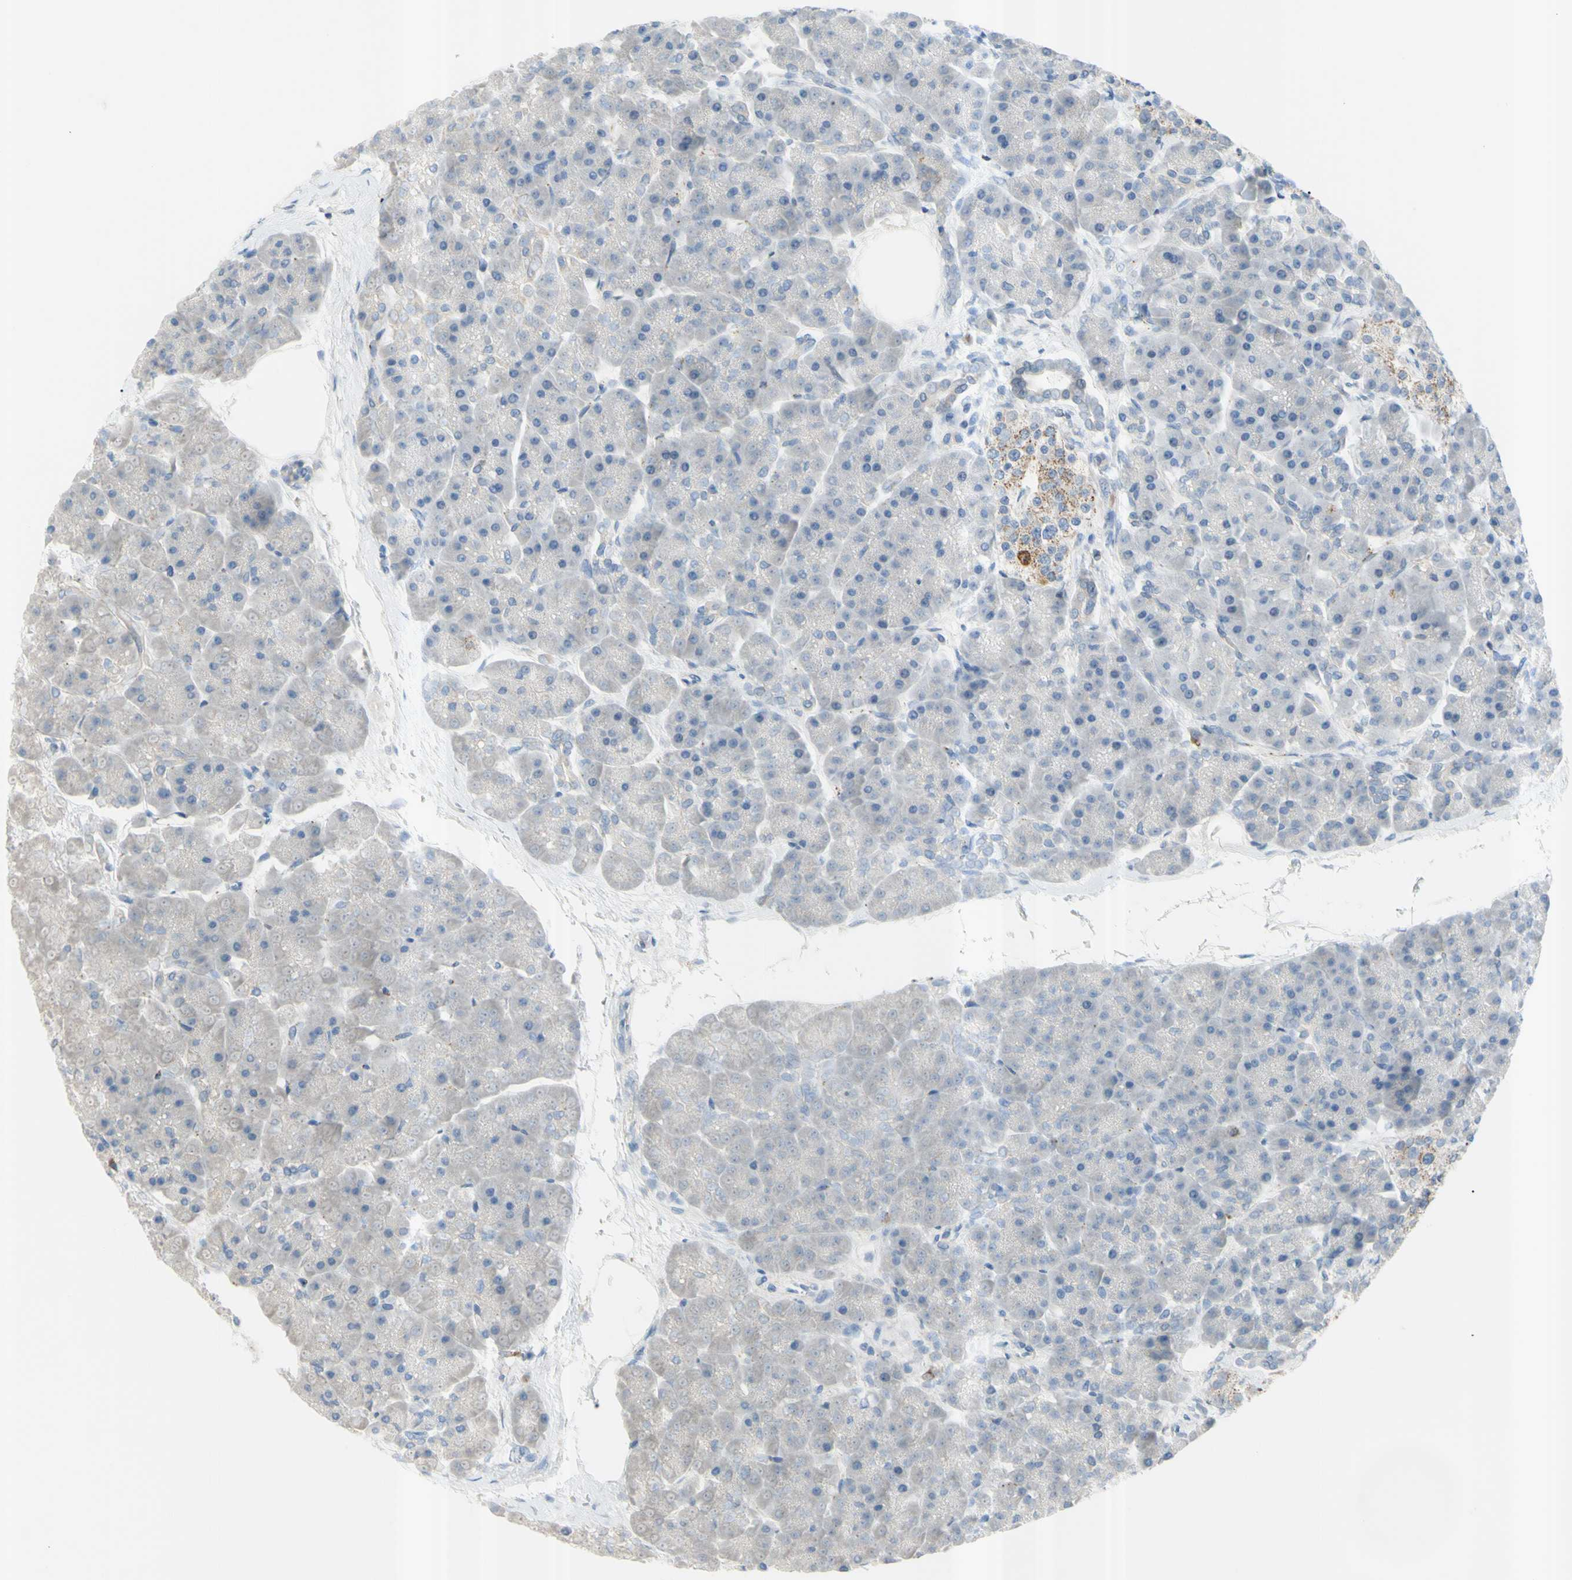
{"staining": {"intensity": "negative", "quantity": "none", "location": "none"}, "tissue": "pancreas", "cell_type": "Exocrine glandular cells", "image_type": "normal", "snomed": [{"axis": "morphology", "description": "Normal tissue, NOS"}, {"axis": "topography", "description": "Pancreas"}], "caption": "This is an IHC histopathology image of benign pancreas. There is no expression in exocrine glandular cells.", "gene": "PRRG2", "patient": {"sex": "female", "age": 70}}